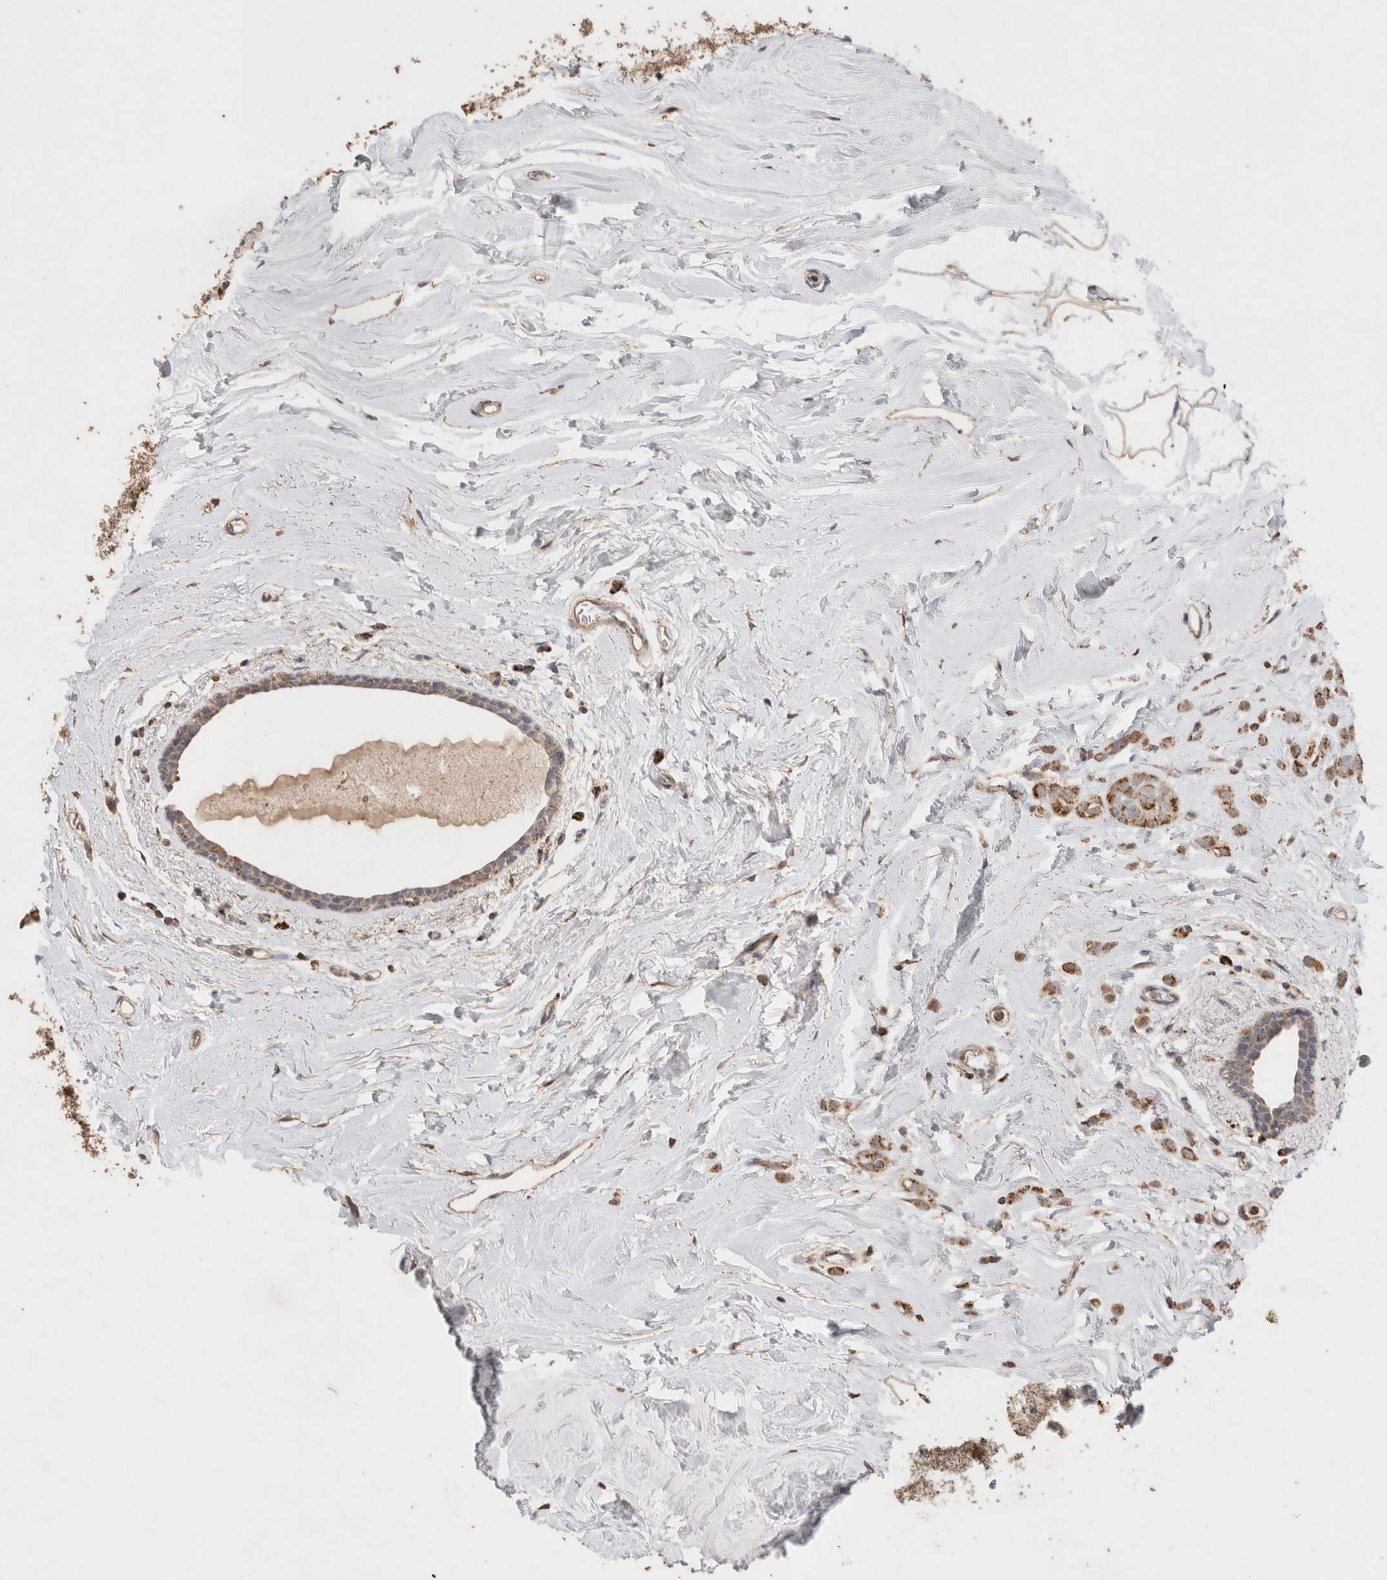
{"staining": {"intensity": "moderate", "quantity": ">75%", "location": "cytoplasmic/membranous"}, "tissue": "breast cancer", "cell_type": "Tumor cells", "image_type": "cancer", "snomed": [{"axis": "morphology", "description": "Lobular carcinoma"}, {"axis": "topography", "description": "Breast"}], "caption": "The immunohistochemical stain highlights moderate cytoplasmic/membranous positivity in tumor cells of breast lobular carcinoma tissue.", "gene": "ACADM", "patient": {"sex": "female", "age": 47}}